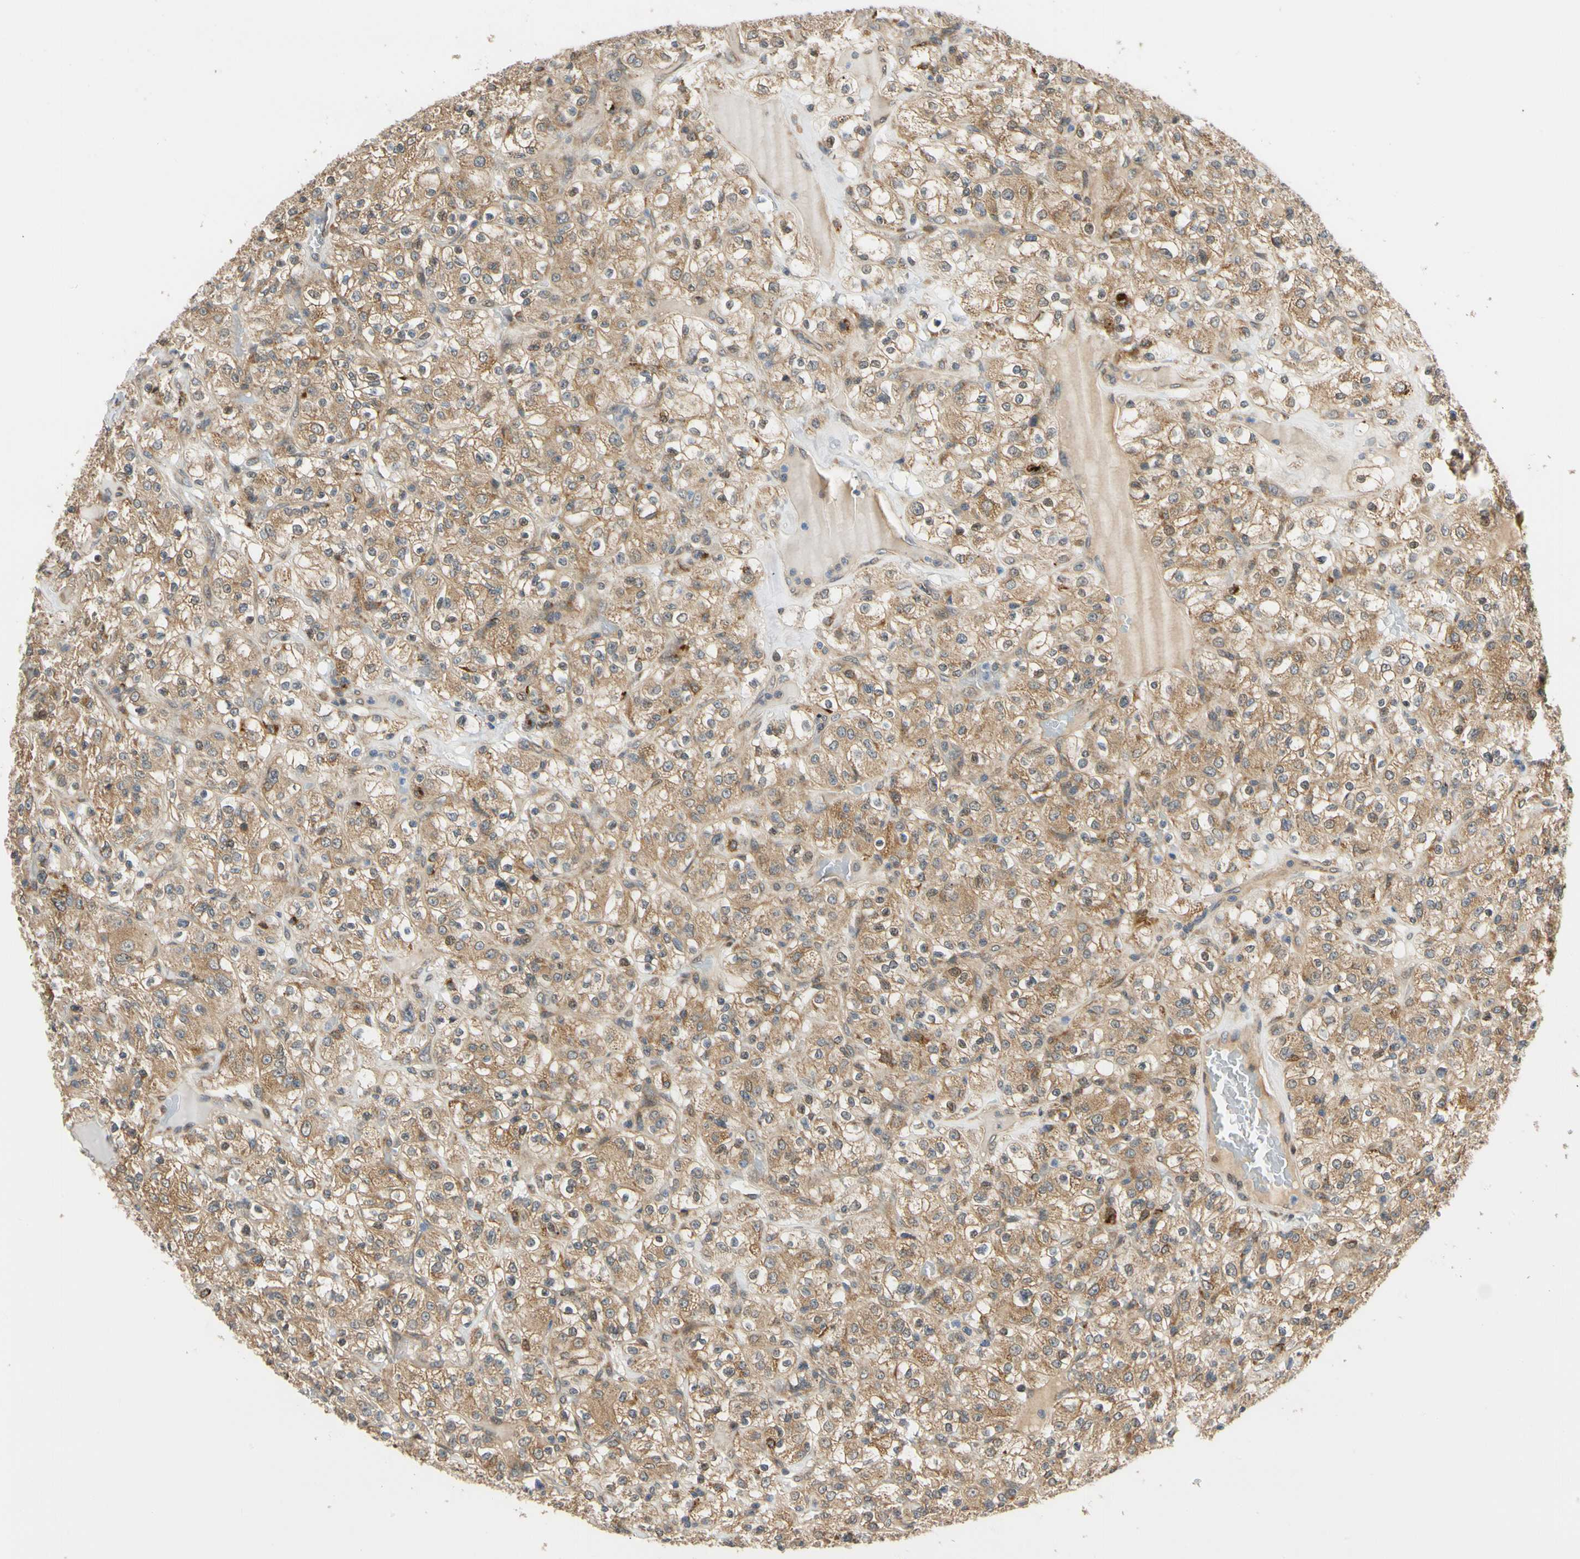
{"staining": {"intensity": "moderate", "quantity": ">75%", "location": "cytoplasmic/membranous"}, "tissue": "renal cancer", "cell_type": "Tumor cells", "image_type": "cancer", "snomed": [{"axis": "morphology", "description": "Normal tissue, NOS"}, {"axis": "morphology", "description": "Adenocarcinoma, NOS"}, {"axis": "topography", "description": "Kidney"}], "caption": "A photomicrograph of human renal adenocarcinoma stained for a protein demonstrates moderate cytoplasmic/membranous brown staining in tumor cells.", "gene": "ANKHD1", "patient": {"sex": "female", "age": 72}}